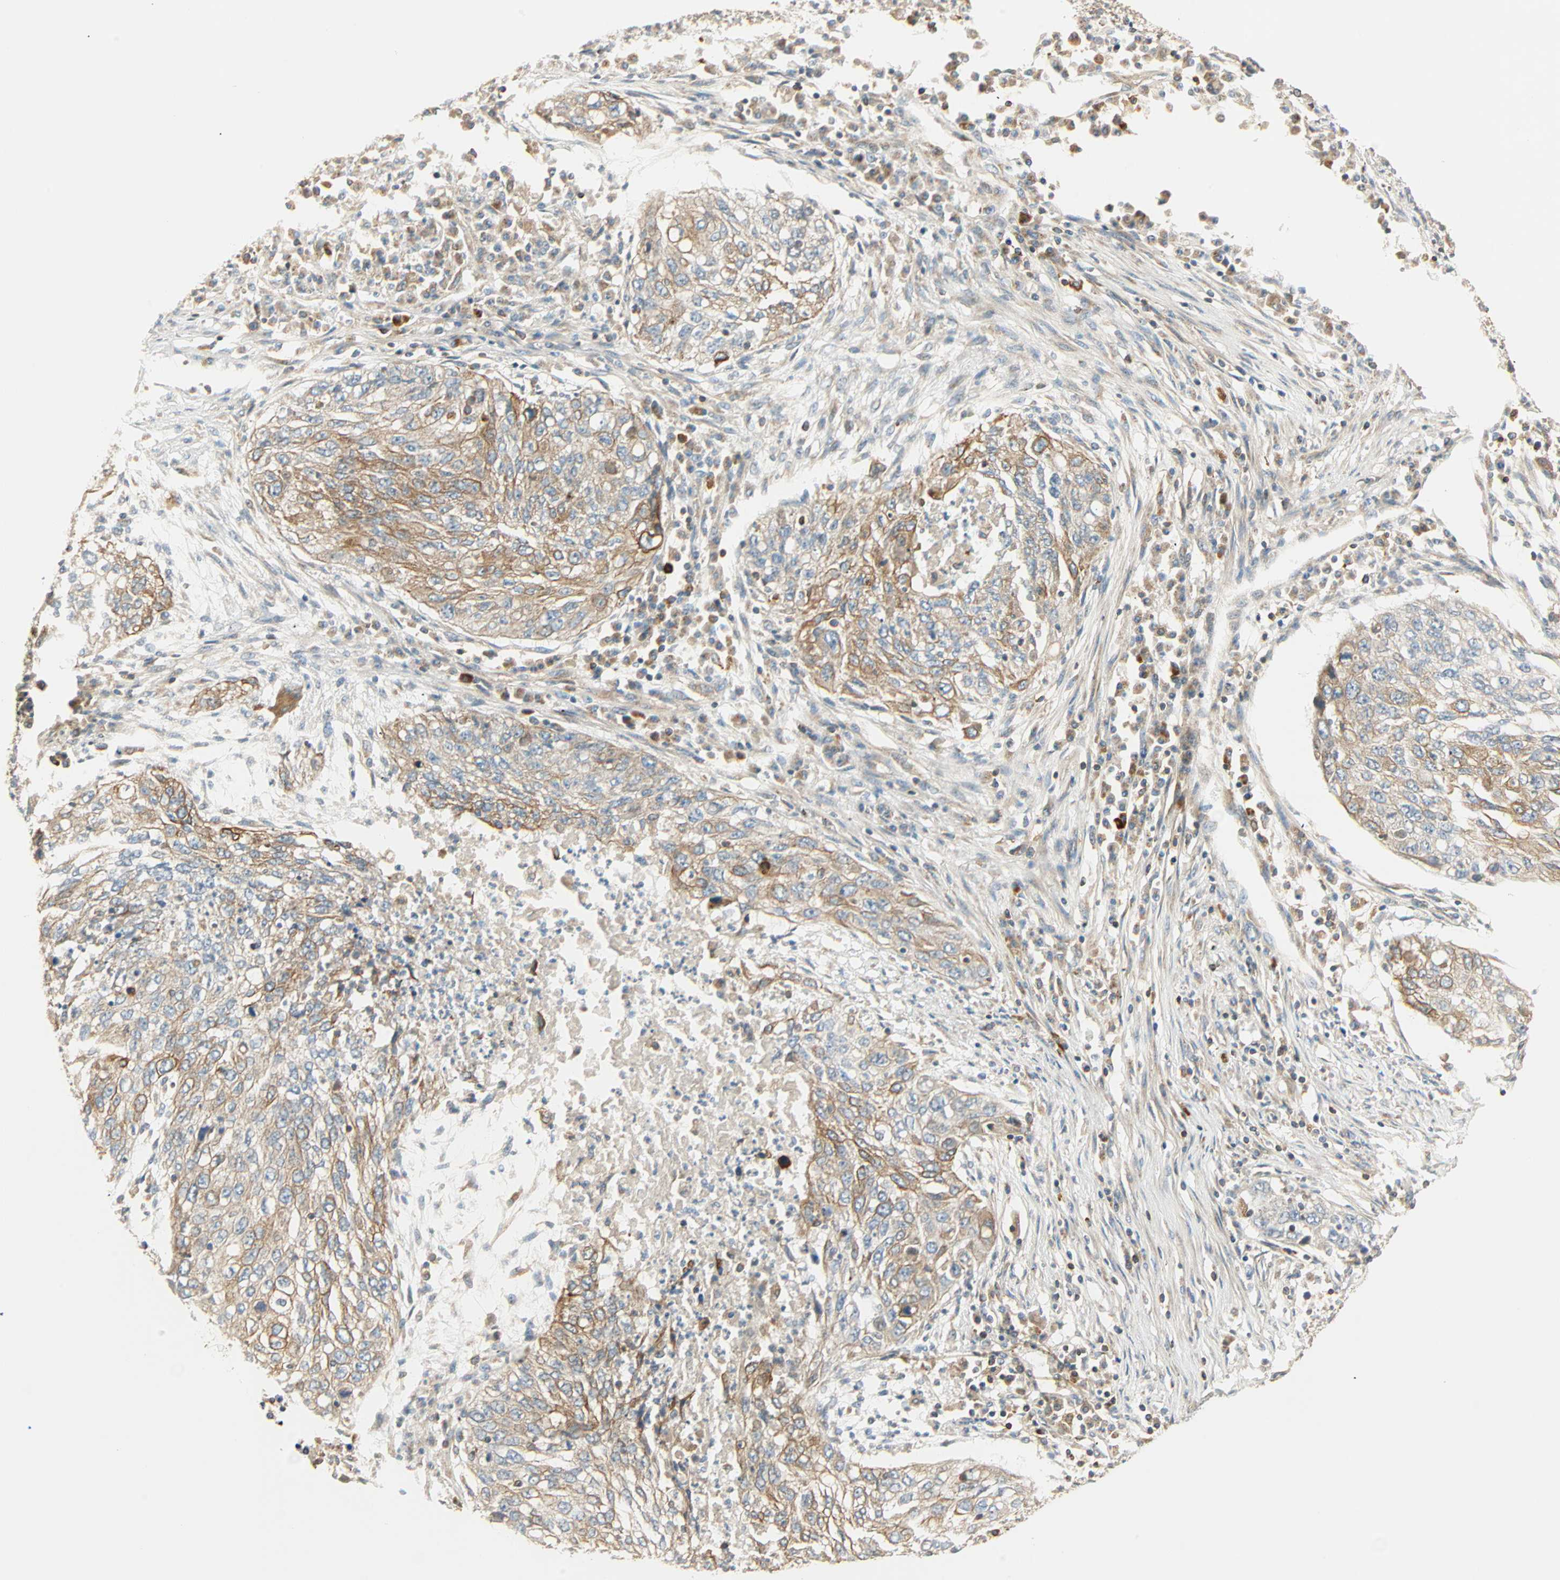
{"staining": {"intensity": "moderate", "quantity": ">75%", "location": "cytoplasmic/membranous"}, "tissue": "lung cancer", "cell_type": "Tumor cells", "image_type": "cancer", "snomed": [{"axis": "morphology", "description": "Squamous cell carcinoma, NOS"}, {"axis": "topography", "description": "Lung"}], "caption": "Protein expression analysis of lung cancer (squamous cell carcinoma) displays moderate cytoplasmic/membranous positivity in approximately >75% of tumor cells.", "gene": "PNPLA6", "patient": {"sex": "female", "age": 63}}